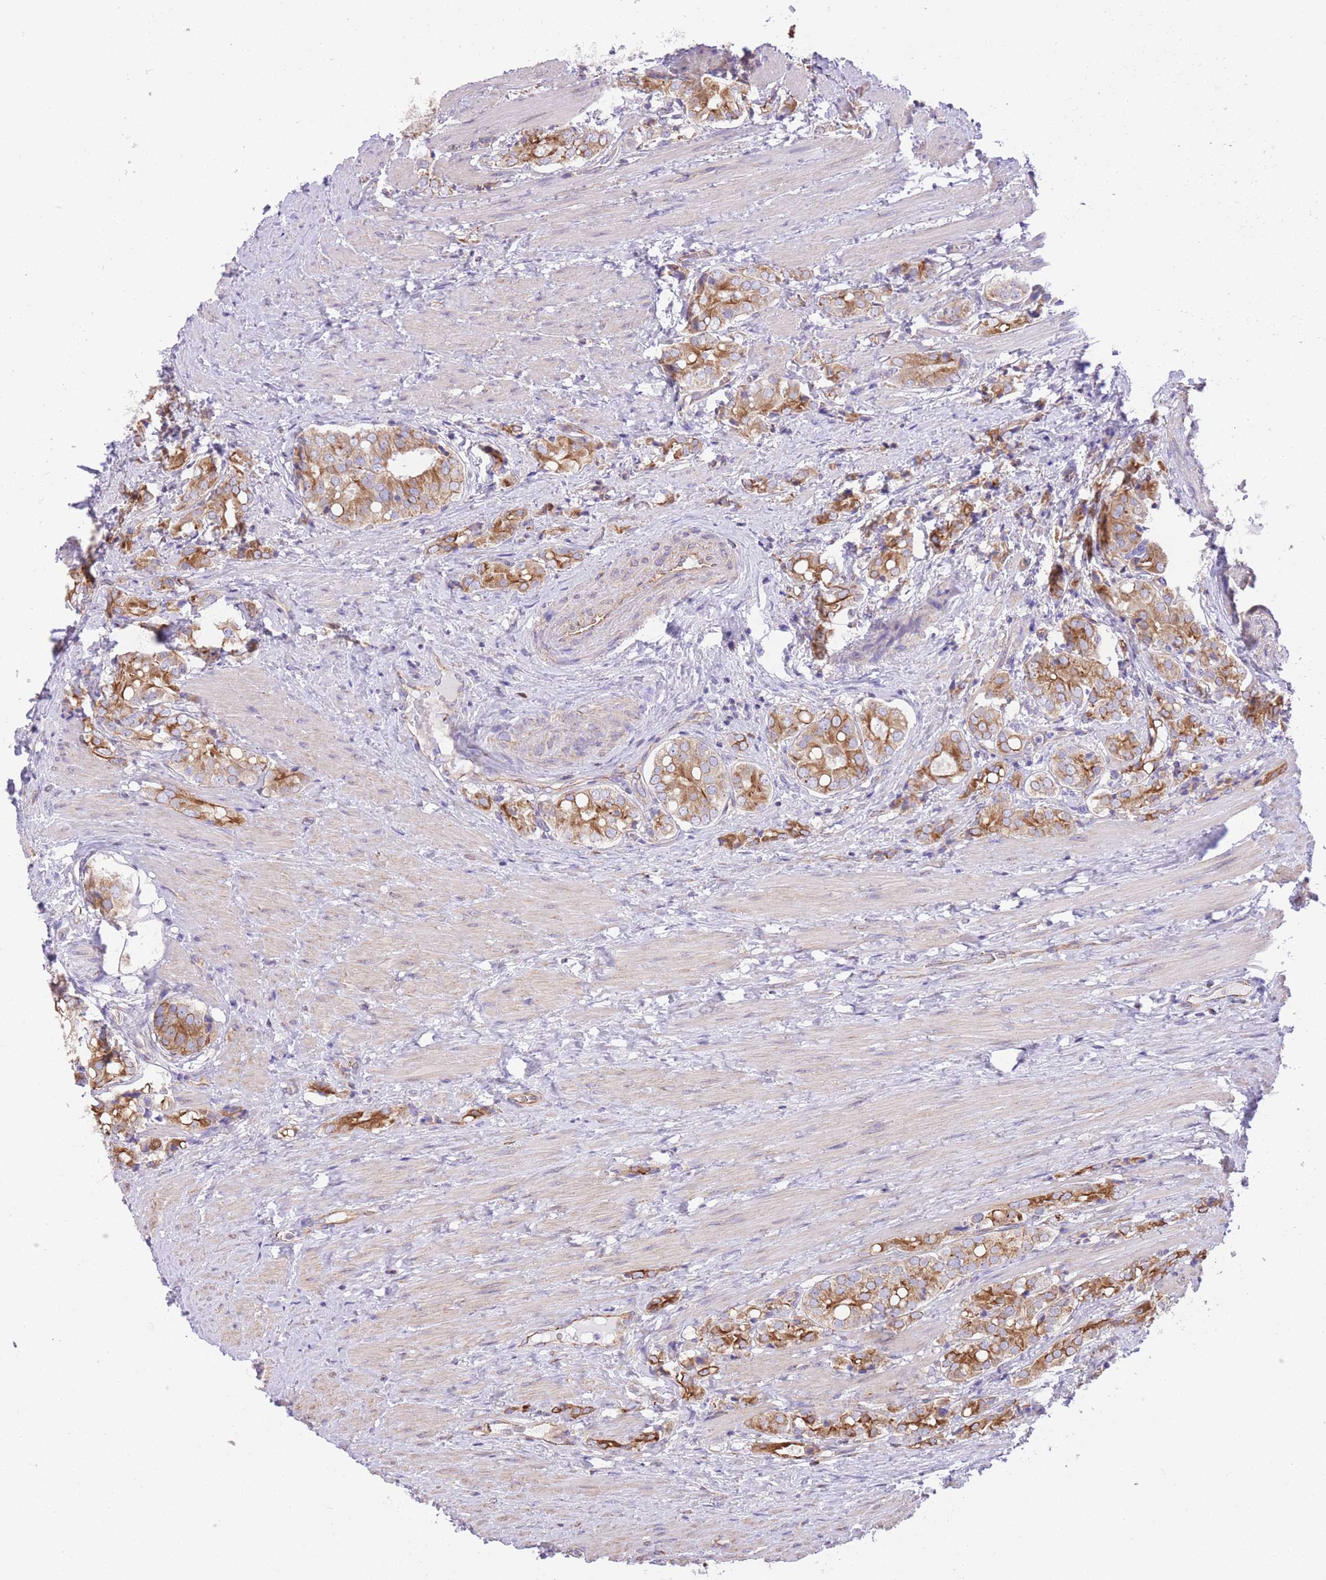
{"staining": {"intensity": "moderate", "quantity": ">75%", "location": "cytoplasmic/membranous"}, "tissue": "prostate cancer", "cell_type": "Tumor cells", "image_type": "cancer", "snomed": [{"axis": "morphology", "description": "Adenocarcinoma, High grade"}, {"axis": "topography", "description": "Prostate"}], "caption": "Immunohistochemical staining of human prostate high-grade adenocarcinoma reveals medium levels of moderate cytoplasmic/membranous protein expression in approximately >75% of tumor cells. (DAB (3,3'-diaminobenzidine) IHC with brightfield microscopy, high magnification).", "gene": "RHOU", "patient": {"sex": "male", "age": 71}}